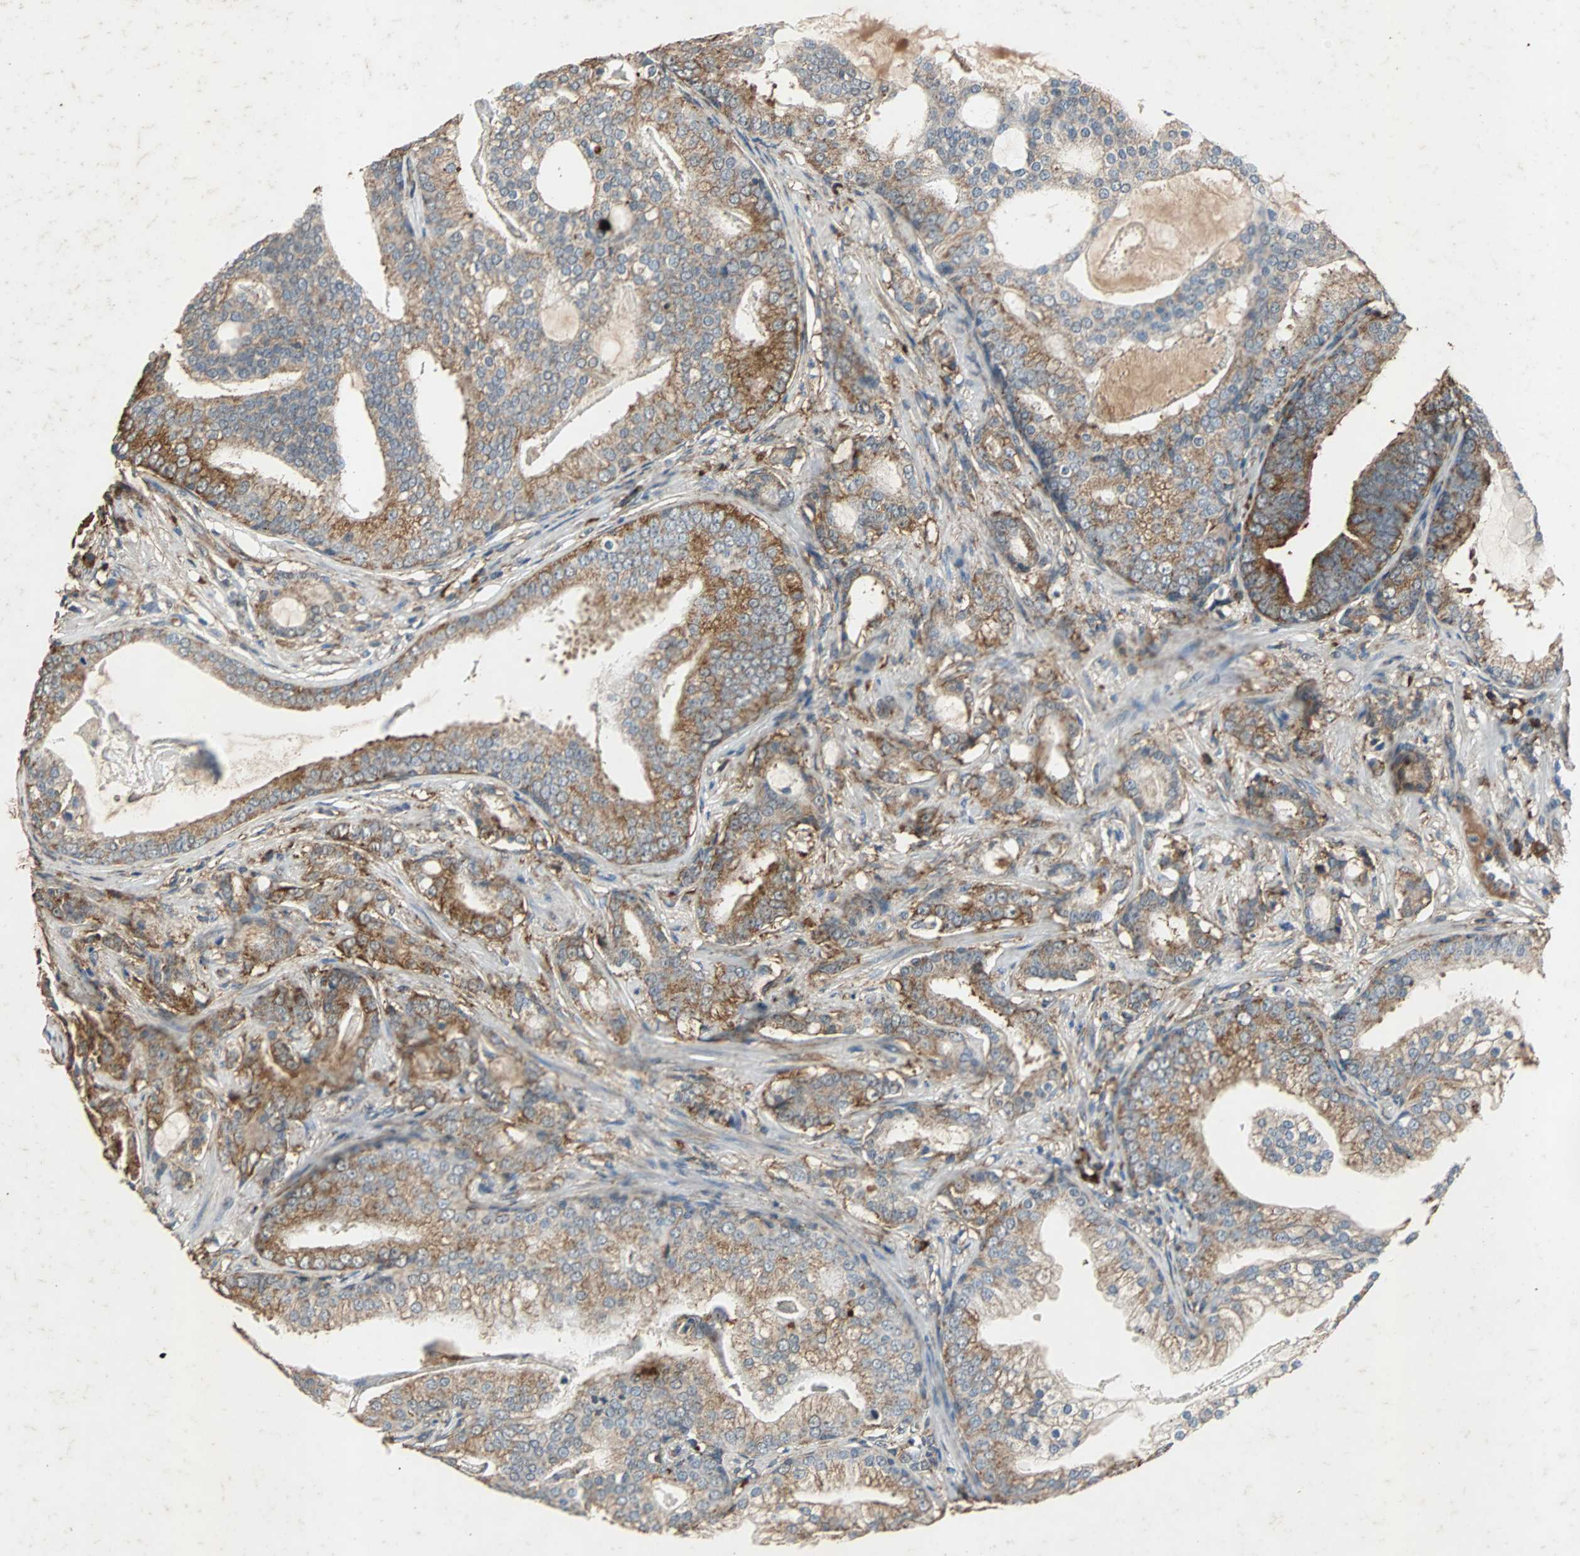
{"staining": {"intensity": "moderate", "quantity": ">75%", "location": "cytoplasmic/membranous"}, "tissue": "prostate cancer", "cell_type": "Tumor cells", "image_type": "cancer", "snomed": [{"axis": "morphology", "description": "Adenocarcinoma, Low grade"}, {"axis": "topography", "description": "Prostate"}], "caption": "Brown immunohistochemical staining in human adenocarcinoma (low-grade) (prostate) reveals moderate cytoplasmic/membranous positivity in approximately >75% of tumor cells.", "gene": "NAA10", "patient": {"sex": "male", "age": 58}}